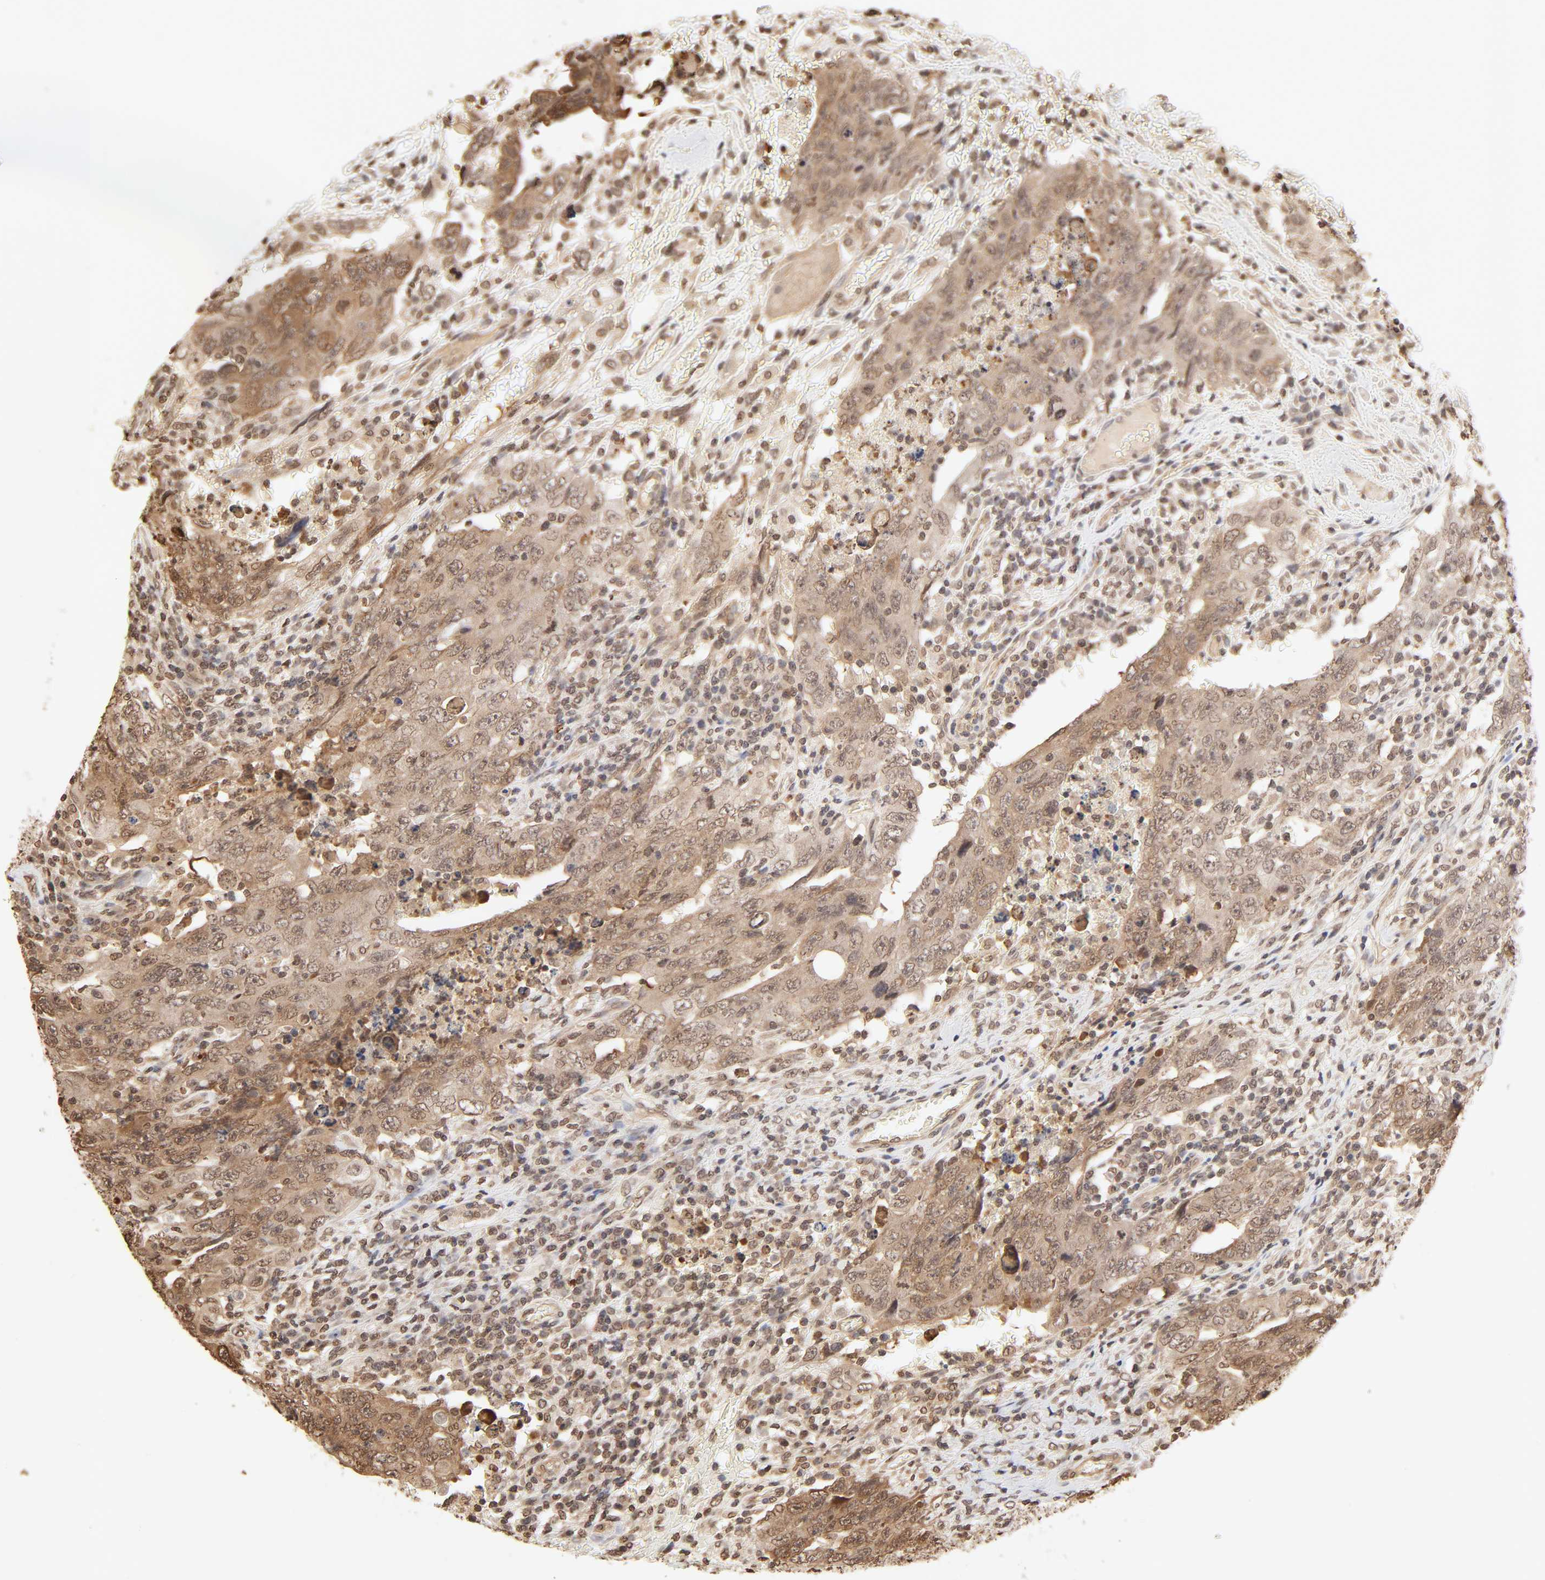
{"staining": {"intensity": "moderate", "quantity": ">75%", "location": "cytoplasmic/membranous,nuclear"}, "tissue": "testis cancer", "cell_type": "Tumor cells", "image_type": "cancer", "snomed": [{"axis": "morphology", "description": "Carcinoma, Embryonal, NOS"}, {"axis": "topography", "description": "Testis"}], "caption": "Immunohistochemistry (IHC) image of neoplastic tissue: embryonal carcinoma (testis) stained using immunohistochemistry (IHC) demonstrates medium levels of moderate protein expression localized specifically in the cytoplasmic/membranous and nuclear of tumor cells, appearing as a cytoplasmic/membranous and nuclear brown color.", "gene": "TBL1X", "patient": {"sex": "male", "age": 26}}